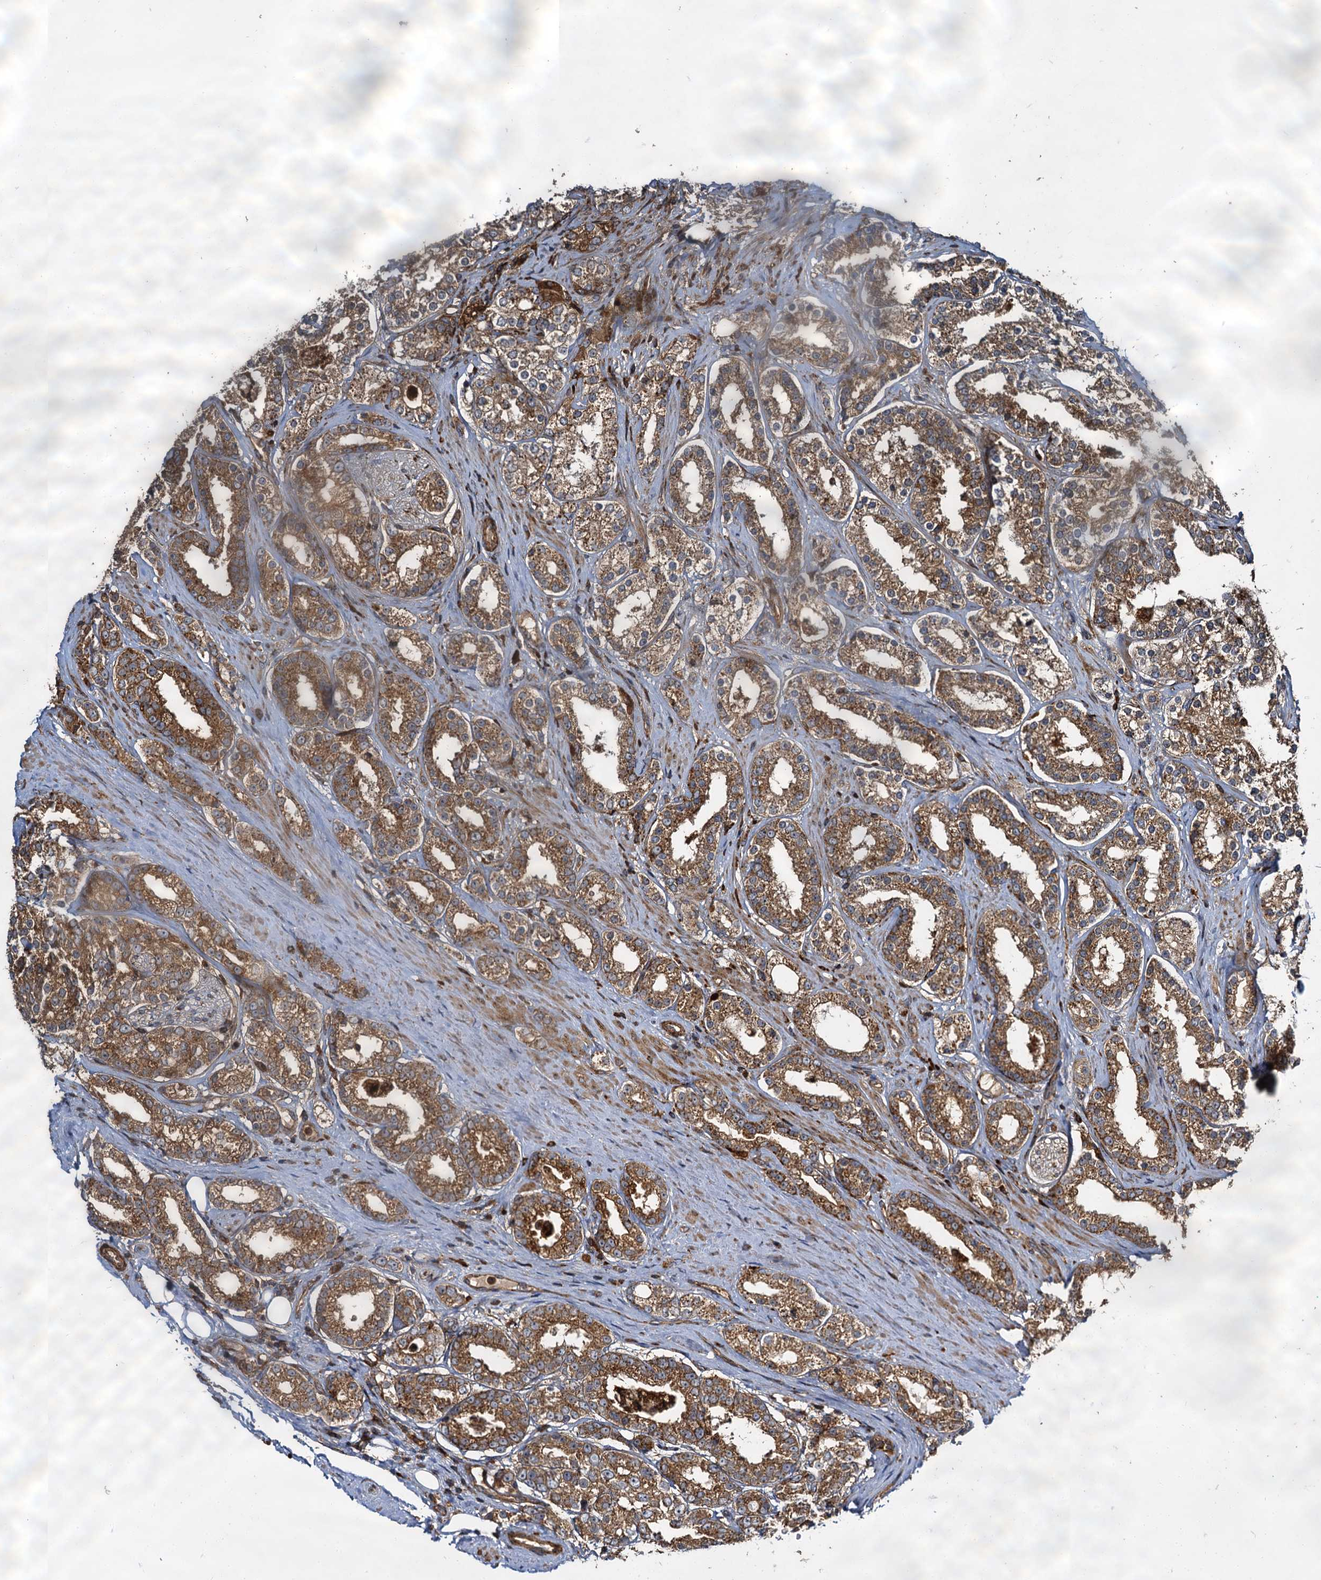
{"staining": {"intensity": "moderate", "quantity": ">75%", "location": "cytoplasmic/membranous"}, "tissue": "prostate cancer", "cell_type": "Tumor cells", "image_type": "cancer", "snomed": [{"axis": "morphology", "description": "Normal tissue, NOS"}, {"axis": "morphology", "description": "Adenocarcinoma, High grade"}, {"axis": "topography", "description": "Prostate"}], "caption": "Prostate adenocarcinoma (high-grade) stained for a protein demonstrates moderate cytoplasmic/membranous positivity in tumor cells.", "gene": "WDR73", "patient": {"sex": "male", "age": 83}}